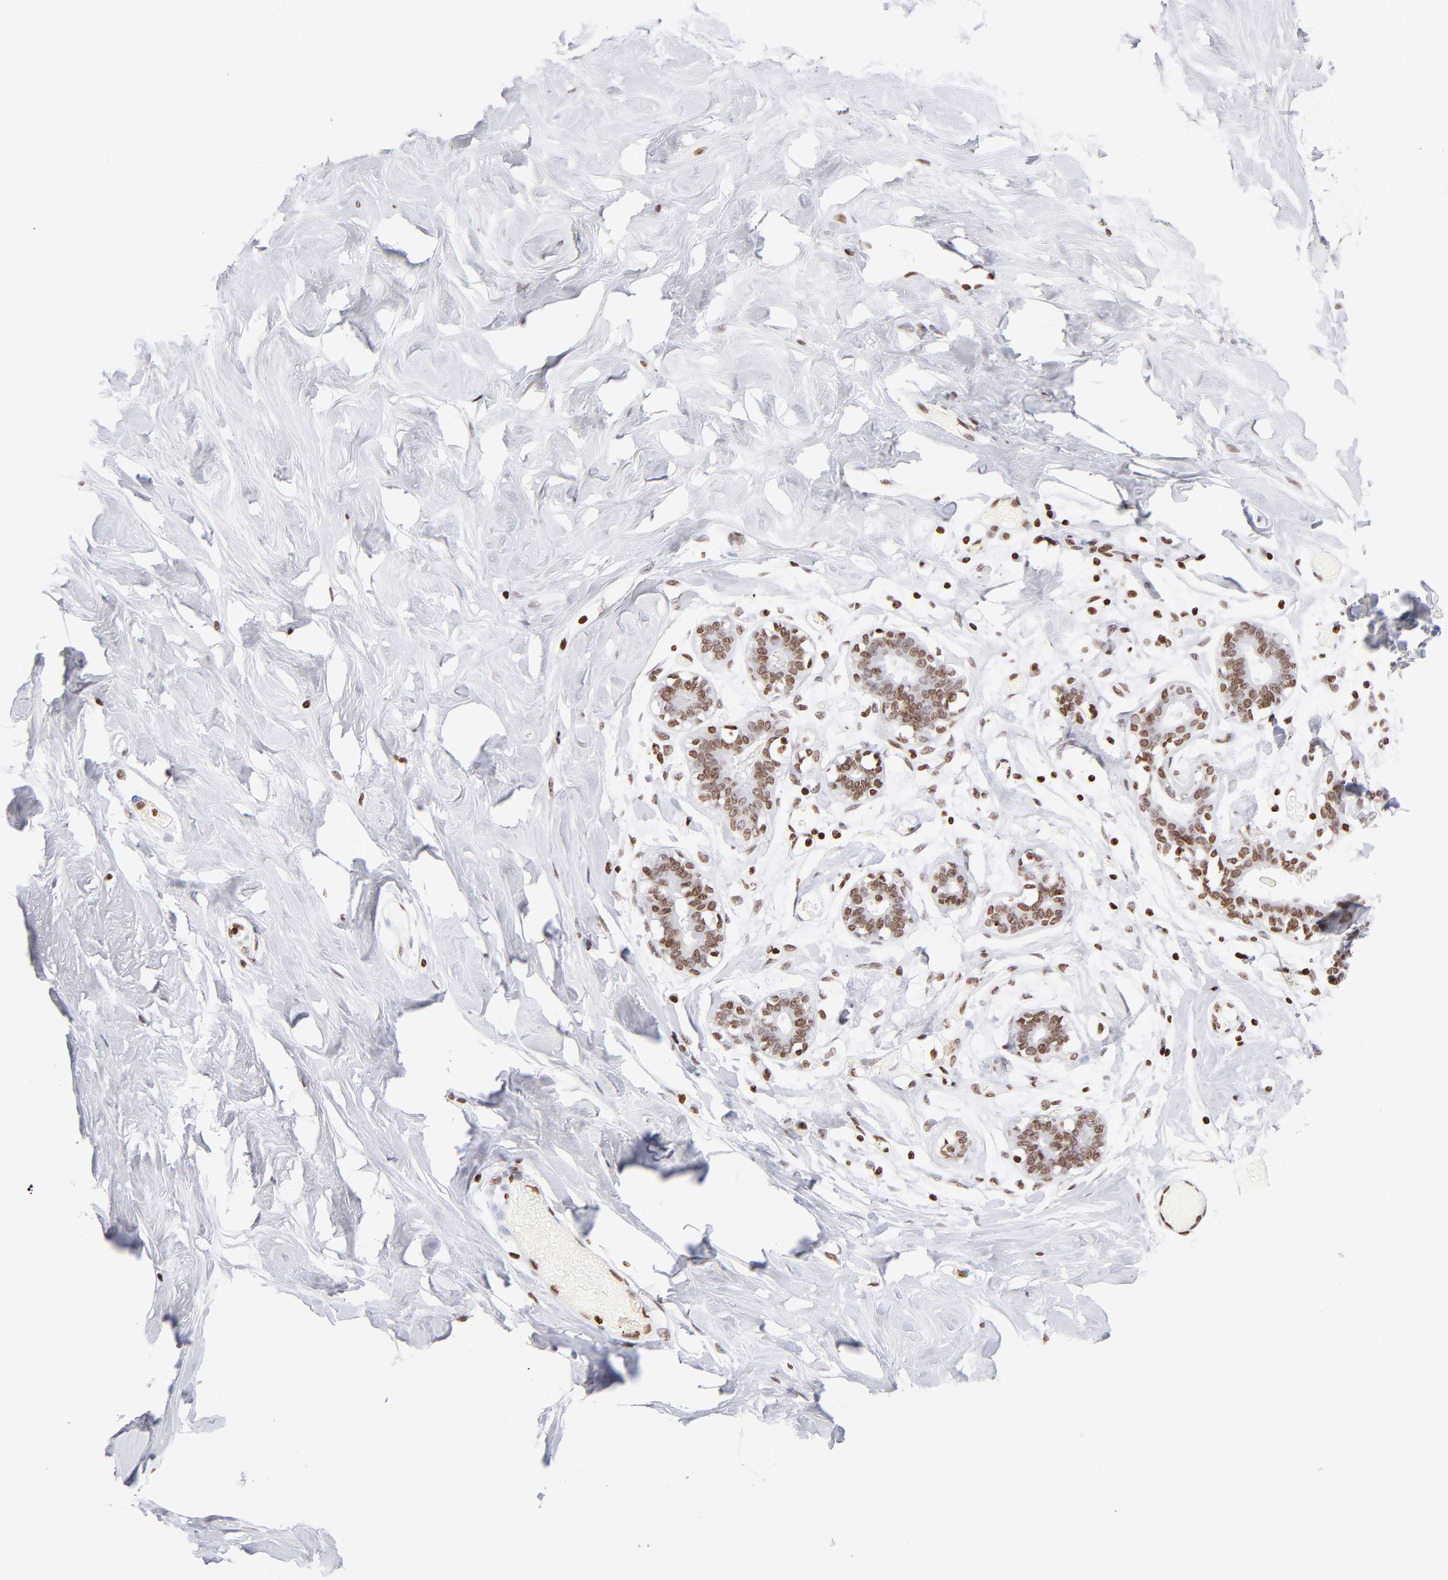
{"staining": {"intensity": "moderate", "quantity": "25%-75%", "location": "nuclear"}, "tissue": "breast", "cell_type": "Adipocytes", "image_type": "normal", "snomed": [{"axis": "morphology", "description": "Normal tissue, NOS"}, {"axis": "topography", "description": "Breast"}, {"axis": "topography", "description": "Soft tissue"}], "caption": "The histopathology image exhibits immunohistochemical staining of benign breast. There is moderate nuclear staining is seen in about 25%-75% of adipocytes. Using DAB (3,3'-diaminobenzidine) (brown) and hematoxylin (blue) stains, captured at high magnification using brightfield microscopy.", "gene": "RTL4", "patient": {"sex": "female", "age": 25}}